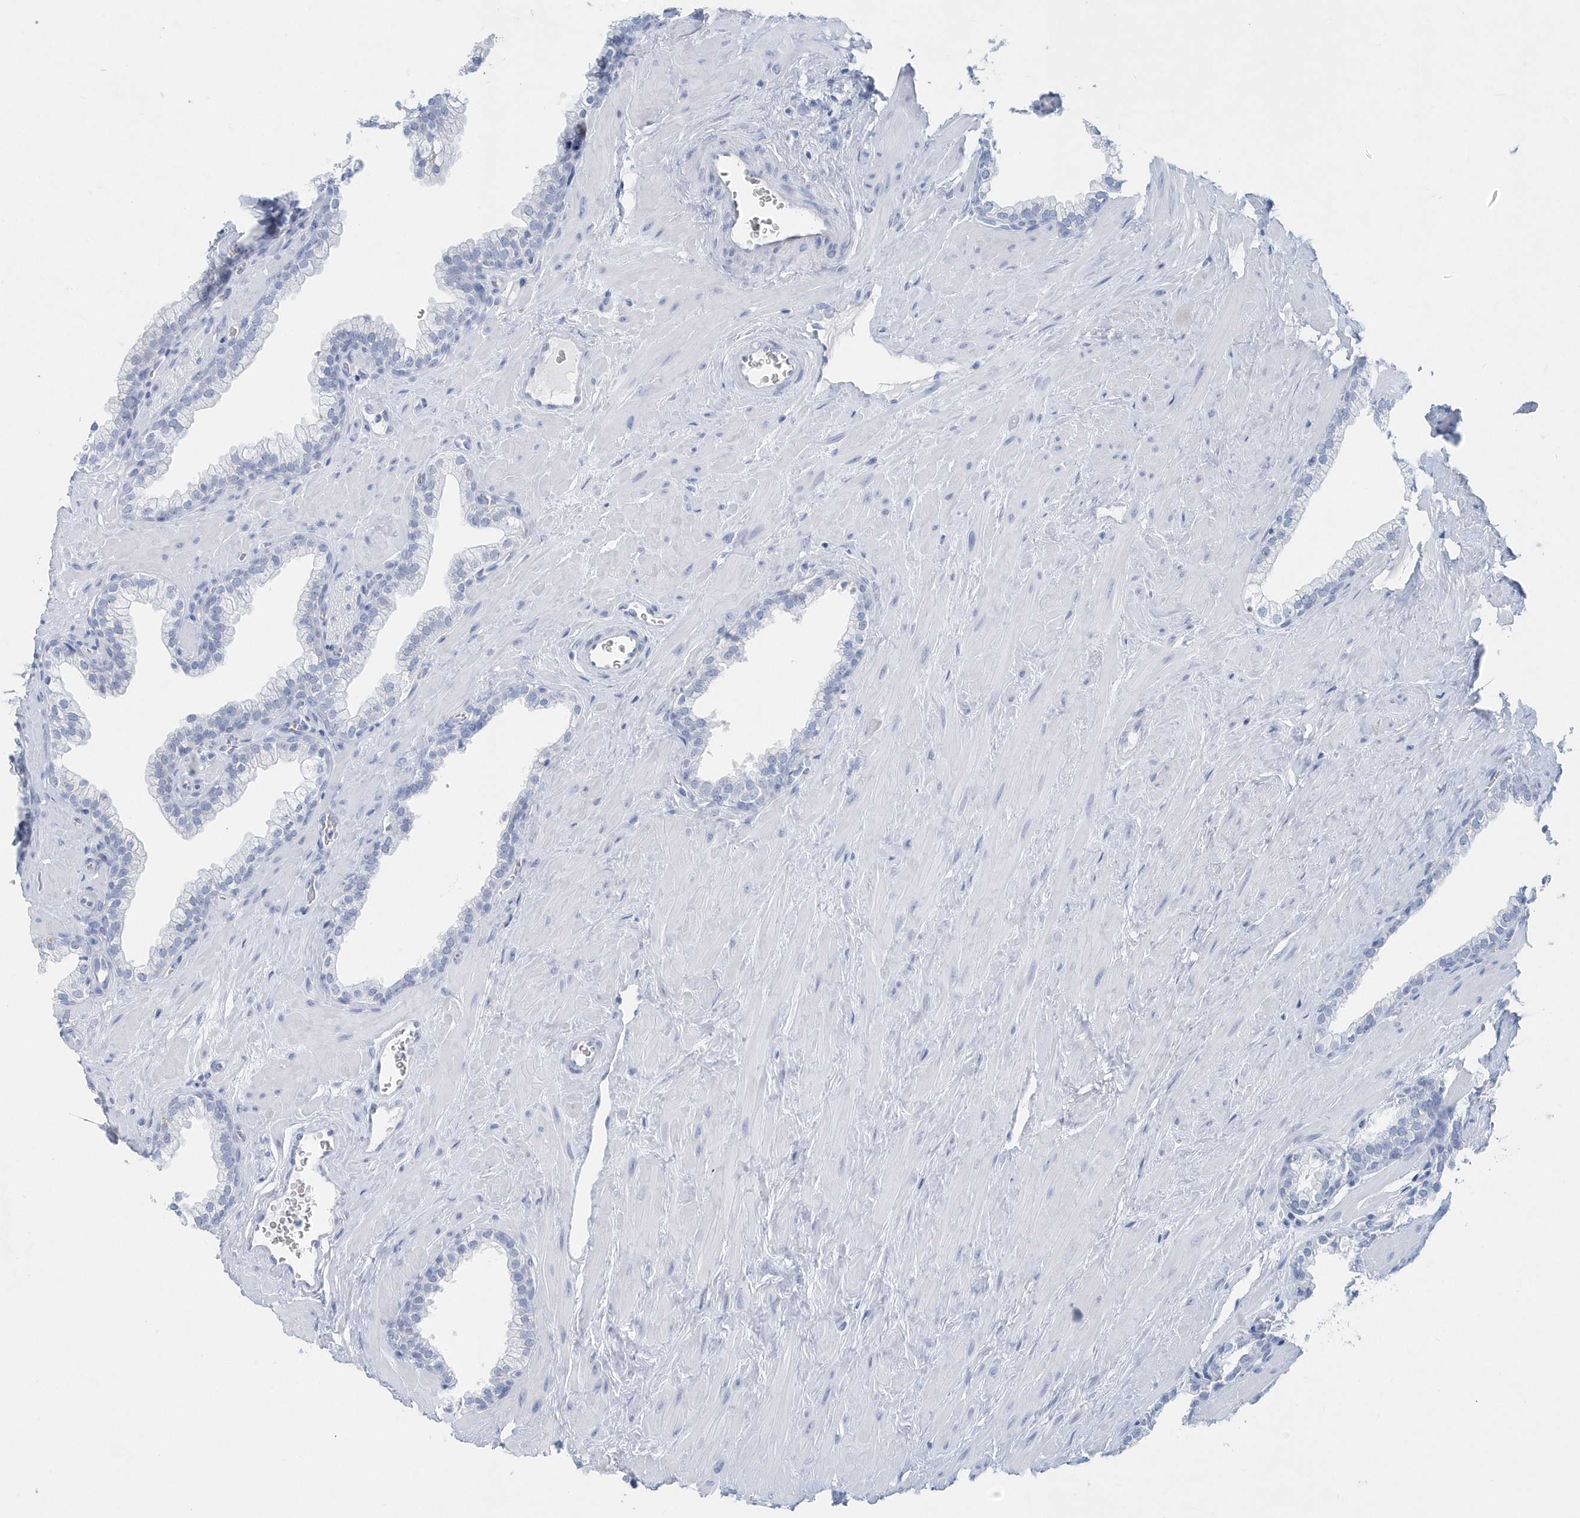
{"staining": {"intensity": "negative", "quantity": "none", "location": "none"}, "tissue": "prostate", "cell_type": "Glandular cells", "image_type": "normal", "snomed": [{"axis": "morphology", "description": "Normal tissue, NOS"}, {"axis": "morphology", "description": "Urothelial carcinoma, Low grade"}, {"axis": "topography", "description": "Urinary bladder"}, {"axis": "topography", "description": "Prostate"}], "caption": "A high-resolution photomicrograph shows immunohistochemistry (IHC) staining of normal prostate, which displays no significant staining in glandular cells.", "gene": "PTPRO", "patient": {"sex": "male", "age": 60}}